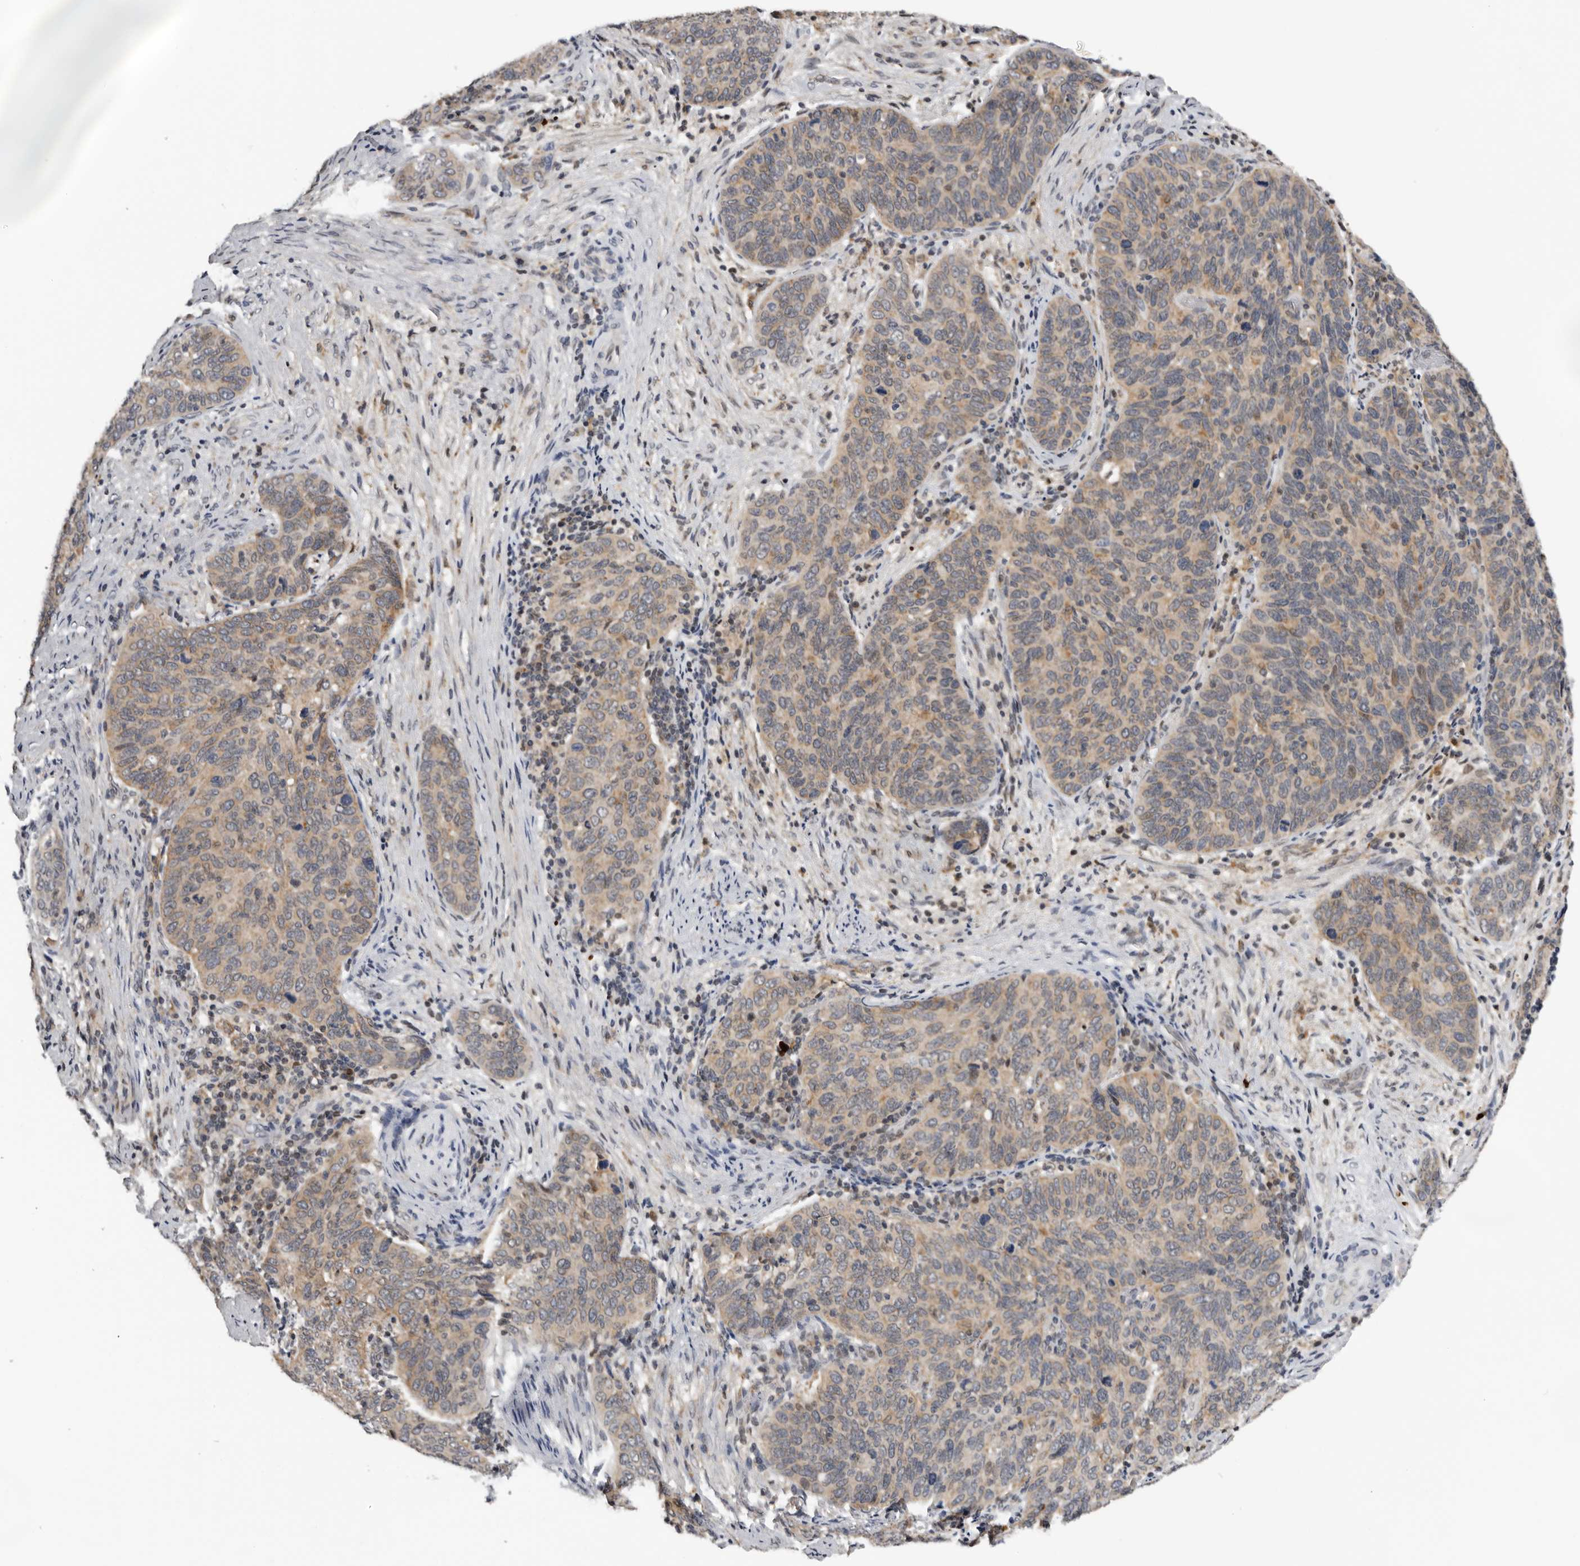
{"staining": {"intensity": "weak", "quantity": ">75%", "location": "cytoplasmic/membranous"}, "tissue": "cervical cancer", "cell_type": "Tumor cells", "image_type": "cancer", "snomed": [{"axis": "morphology", "description": "Squamous cell carcinoma, NOS"}, {"axis": "topography", "description": "Cervix"}], "caption": "IHC of human cervical cancer (squamous cell carcinoma) reveals low levels of weak cytoplasmic/membranous expression in about >75% of tumor cells. (IHC, brightfield microscopy, high magnification).", "gene": "KIF2B", "patient": {"sex": "female", "age": 60}}